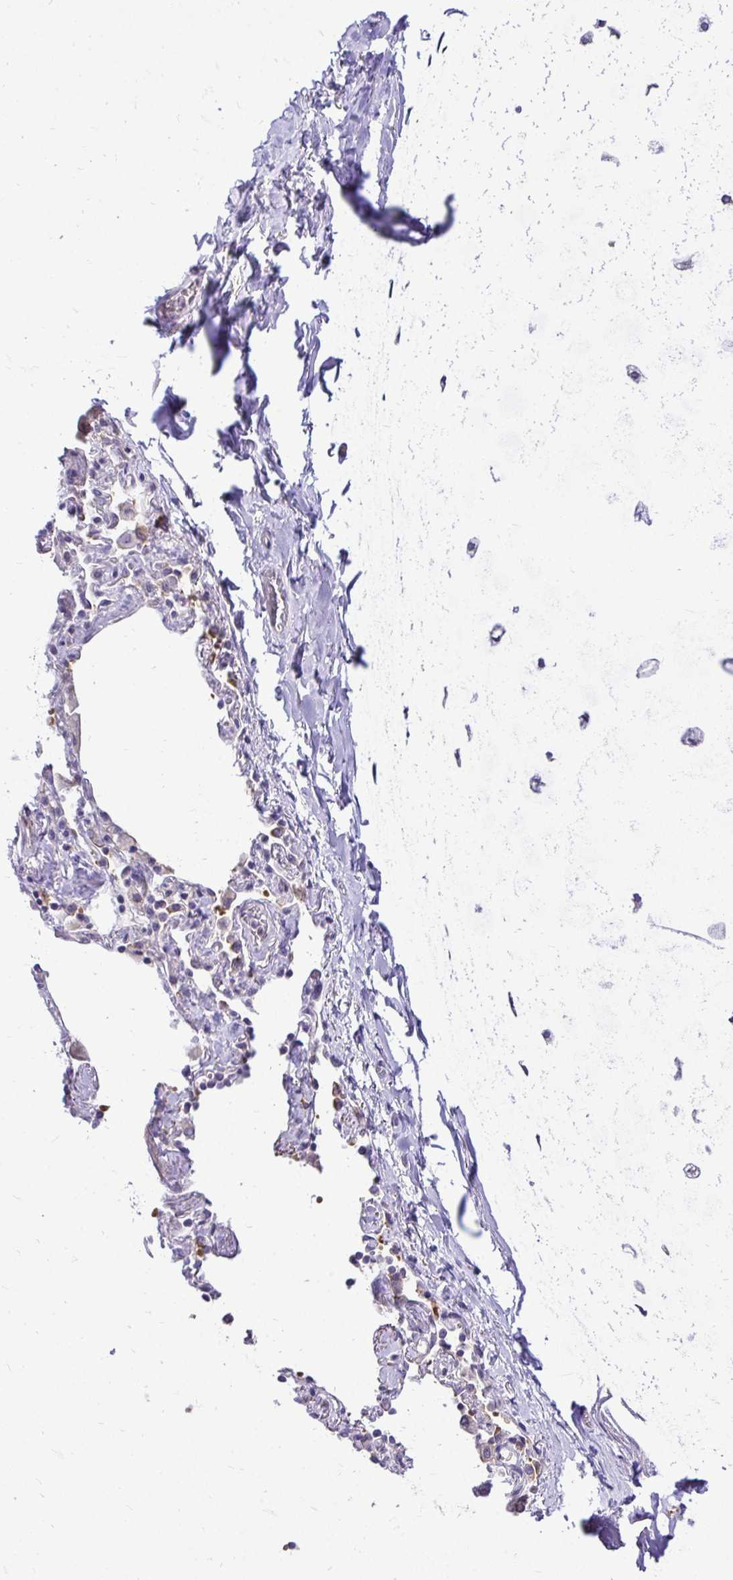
{"staining": {"intensity": "negative", "quantity": "none", "location": "none"}, "tissue": "soft tissue", "cell_type": "Chondrocytes", "image_type": "normal", "snomed": [{"axis": "morphology", "description": "Normal tissue, NOS"}, {"axis": "topography", "description": "Cartilage tissue"}, {"axis": "topography", "description": "Bronchus"}], "caption": "DAB immunohistochemical staining of benign human soft tissue demonstrates no significant expression in chondrocytes.", "gene": "NIFK", "patient": {"sex": "male", "age": 64}}